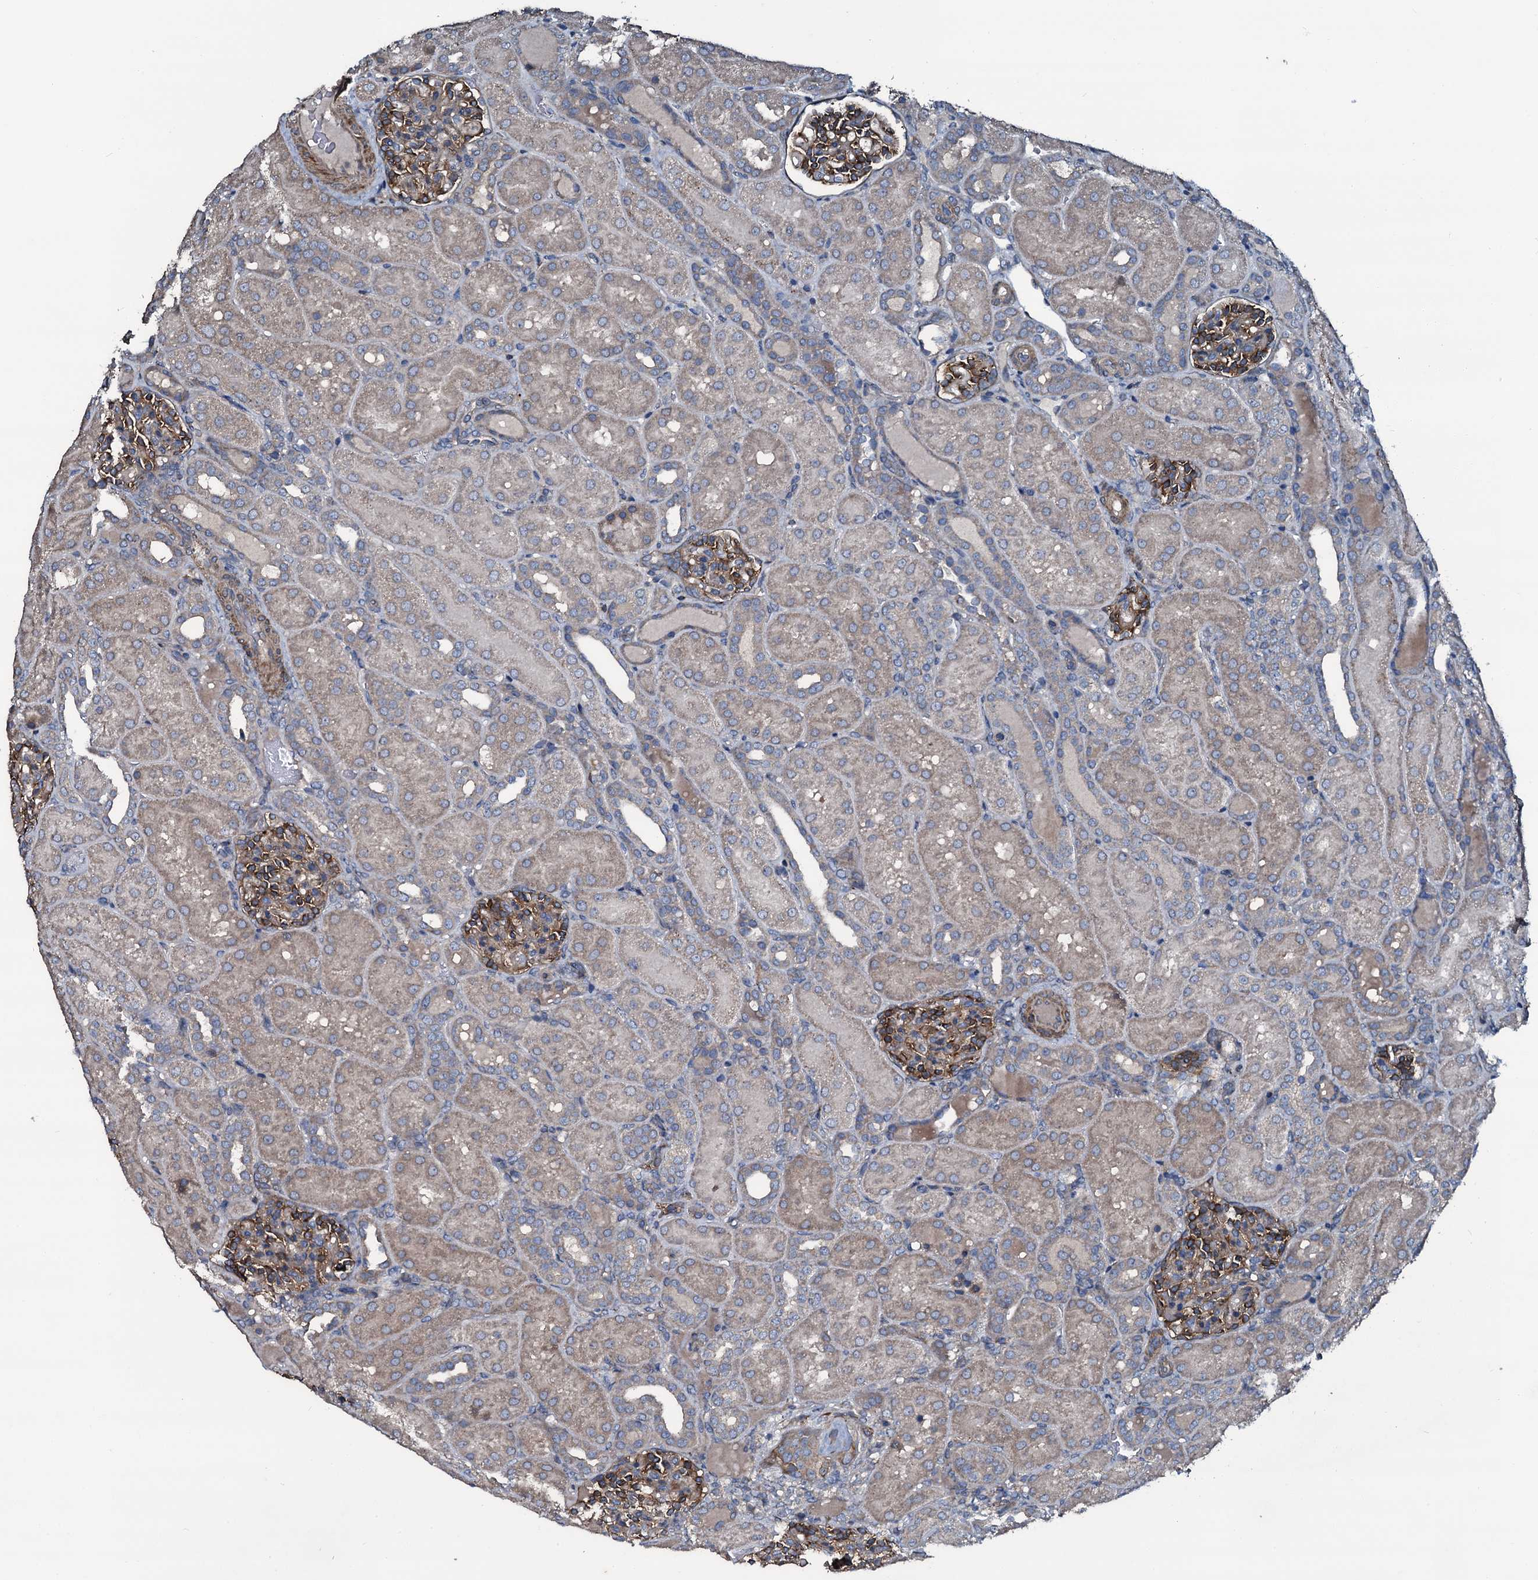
{"staining": {"intensity": "moderate", "quantity": "25%-75%", "location": "cytoplasmic/membranous"}, "tissue": "kidney", "cell_type": "Cells in glomeruli", "image_type": "normal", "snomed": [{"axis": "morphology", "description": "Normal tissue, NOS"}, {"axis": "topography", "description": "Kidney"}], "caption": "Benign kidney was stained to show a protein in brown. There is medium levels of moderate cytoplasmic/membranous staining in approximately 25%-75% of cells in glomeruli. (DAB (3,3'-diaminobenzidine) IHC, brown staining for protein, blue staining for nuclei).", "gene": "WIPF3", "patient": {"sex": "male", "age": 1}}